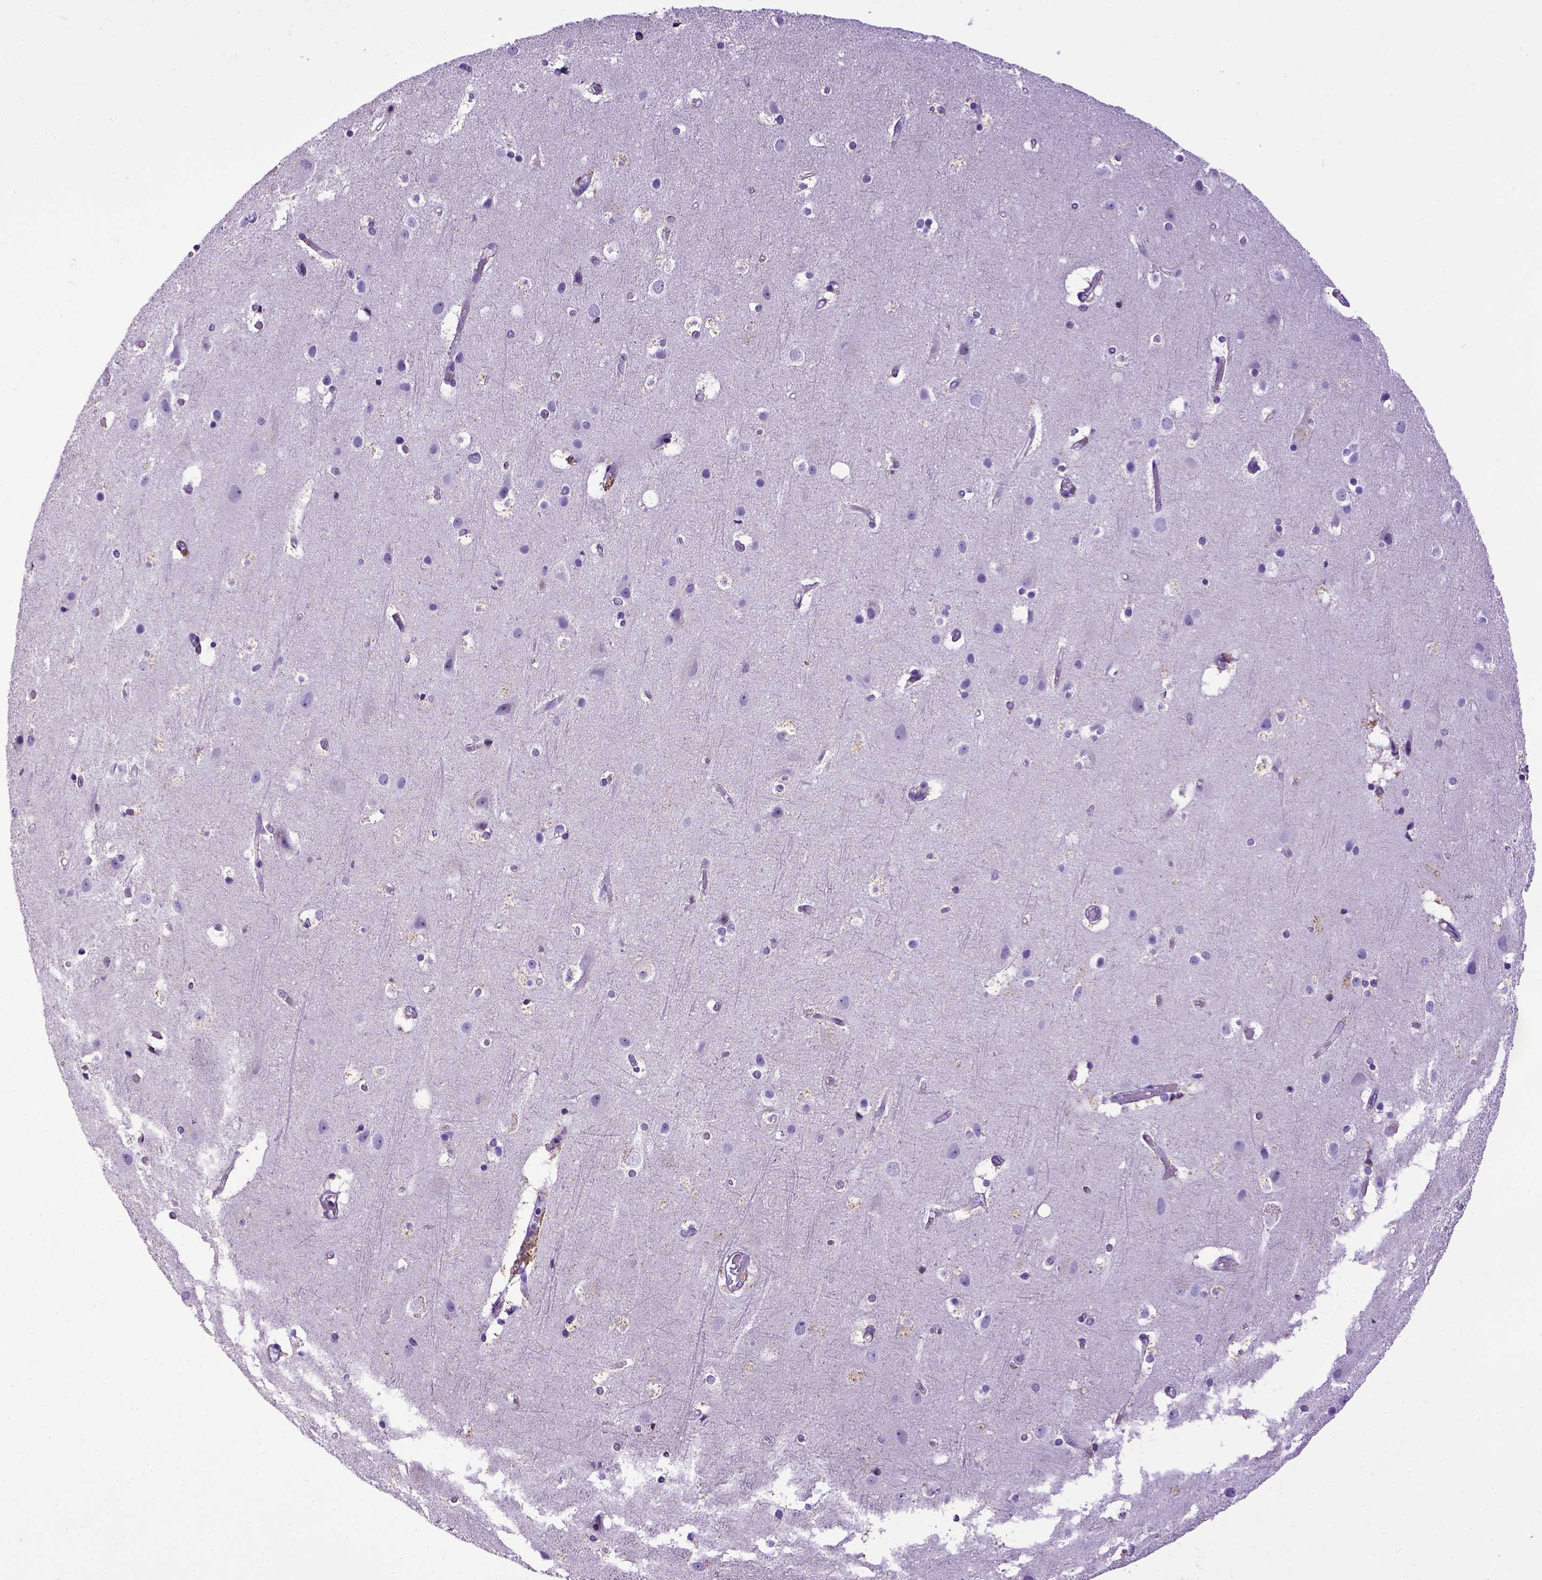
{"staining": {"intensity": "negative", "quantity": "none", "location": "none"}, "tissue": "cerebral cortex", "cell_type": "Endothelial cells", "image_type": "normal", "snomed": [{"axis": "morphology", "description": "Normal tissue, NOS"}, {"axis": "topography", "description": "Cerebral cortex"}], "caption": "High magnification brightfield microscopy of benign cerebral cortex stained with DAB (brown) and counterstained with hematoxylin (blue): endothelial cells show no significant expression.", "gene": "SPEF1", "patient": {"sex": "female", "age": 52}}